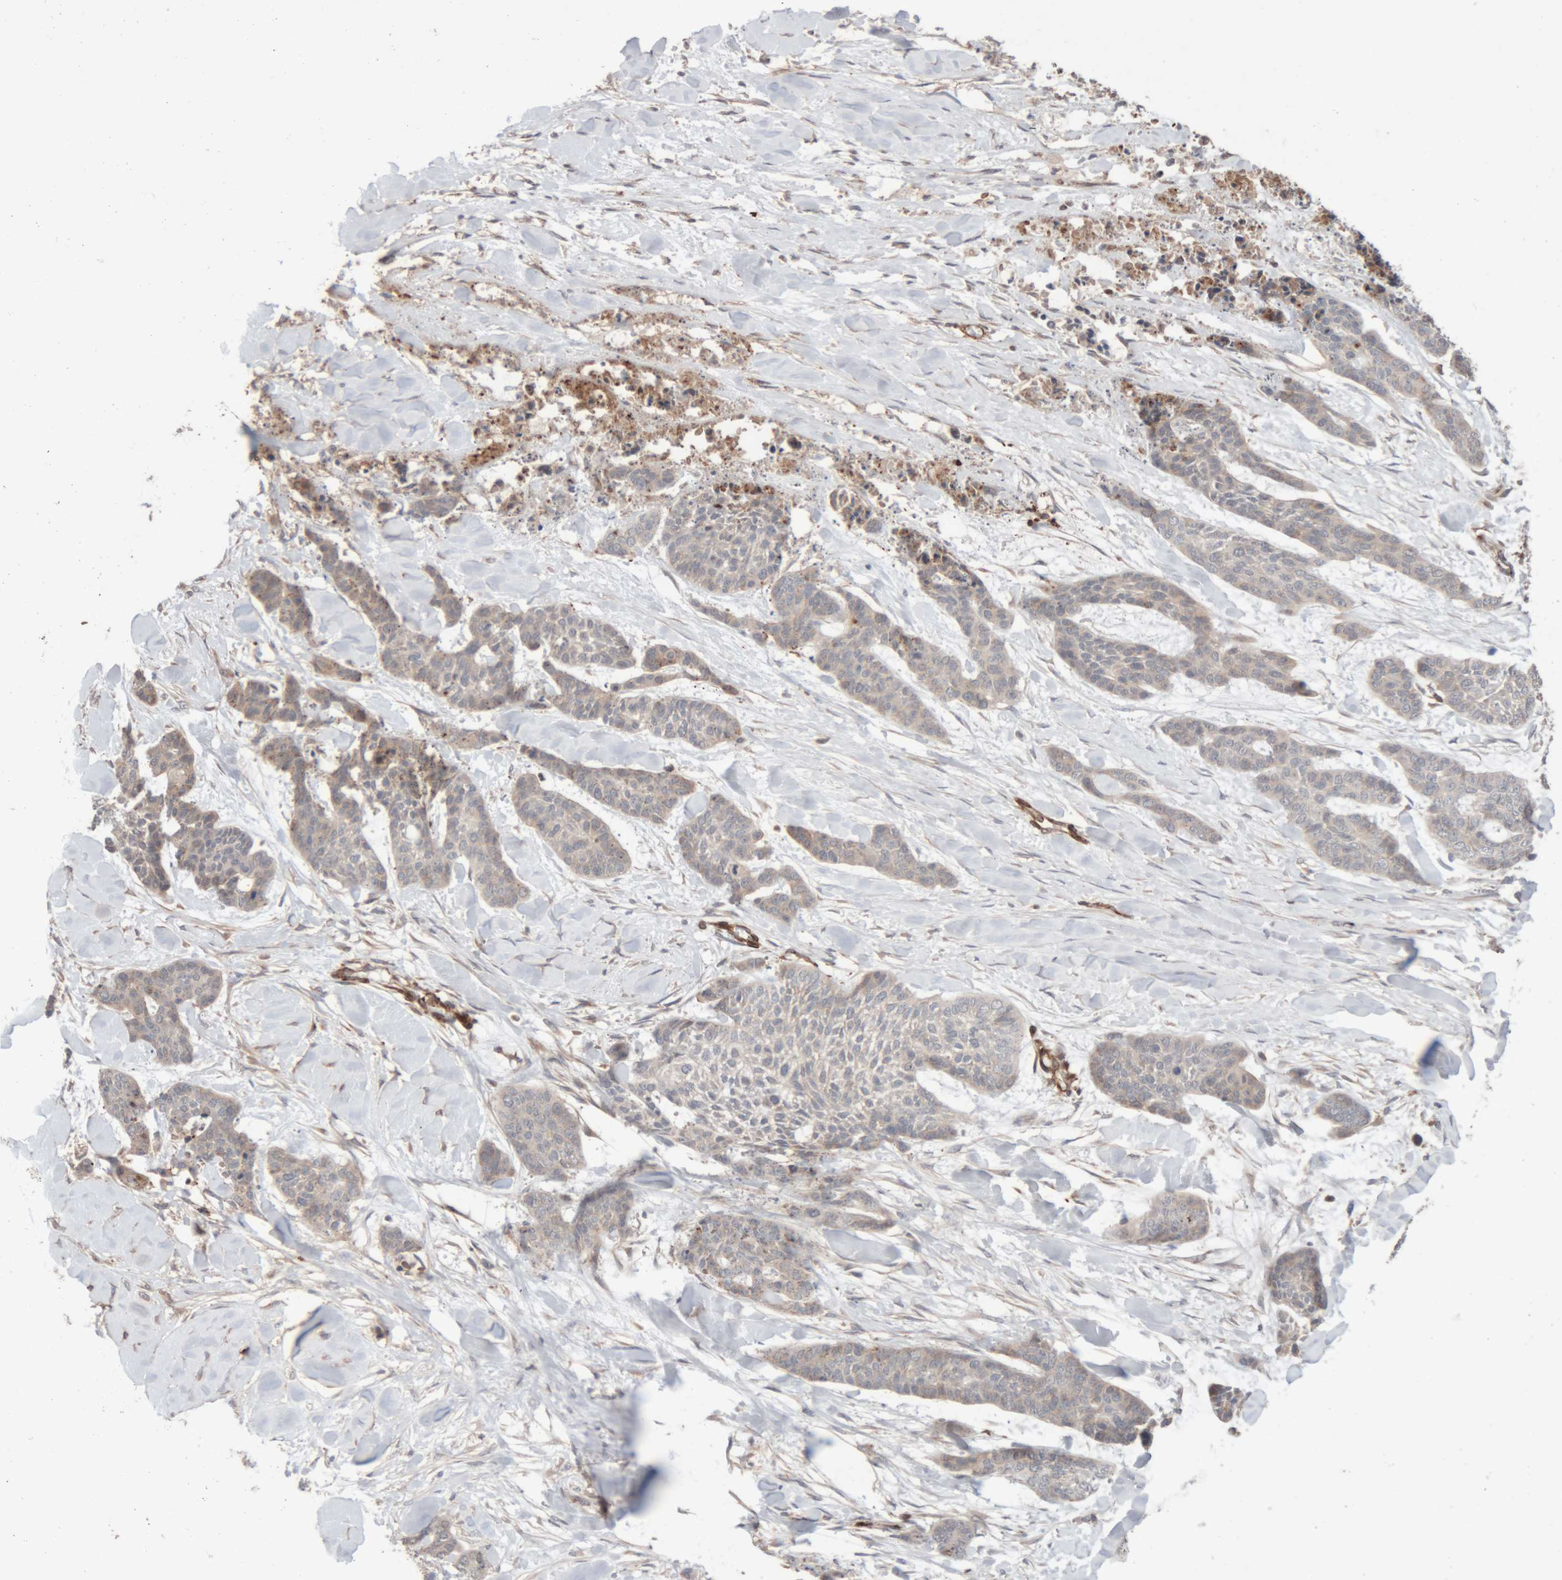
{"staining": {"intensity": "weak", "quantity": "<25%", "location": "cytoplasmic/membranous"}, "tissue": "skin cancer", "cell_type": "Tumor cells", "image_type": "cancer", "snomed": [{"axis": "morphology", "description": "Basal cell carcinoma"}, {"axis": "topography", "description": "Skin"}], "caption": "Tumor cells show no significant positivity in basal cell carcinoma (skin). (DAB IHC, high magnification).", "gene": "RAB32", "patient": {"sex": "female", "age": 64}}